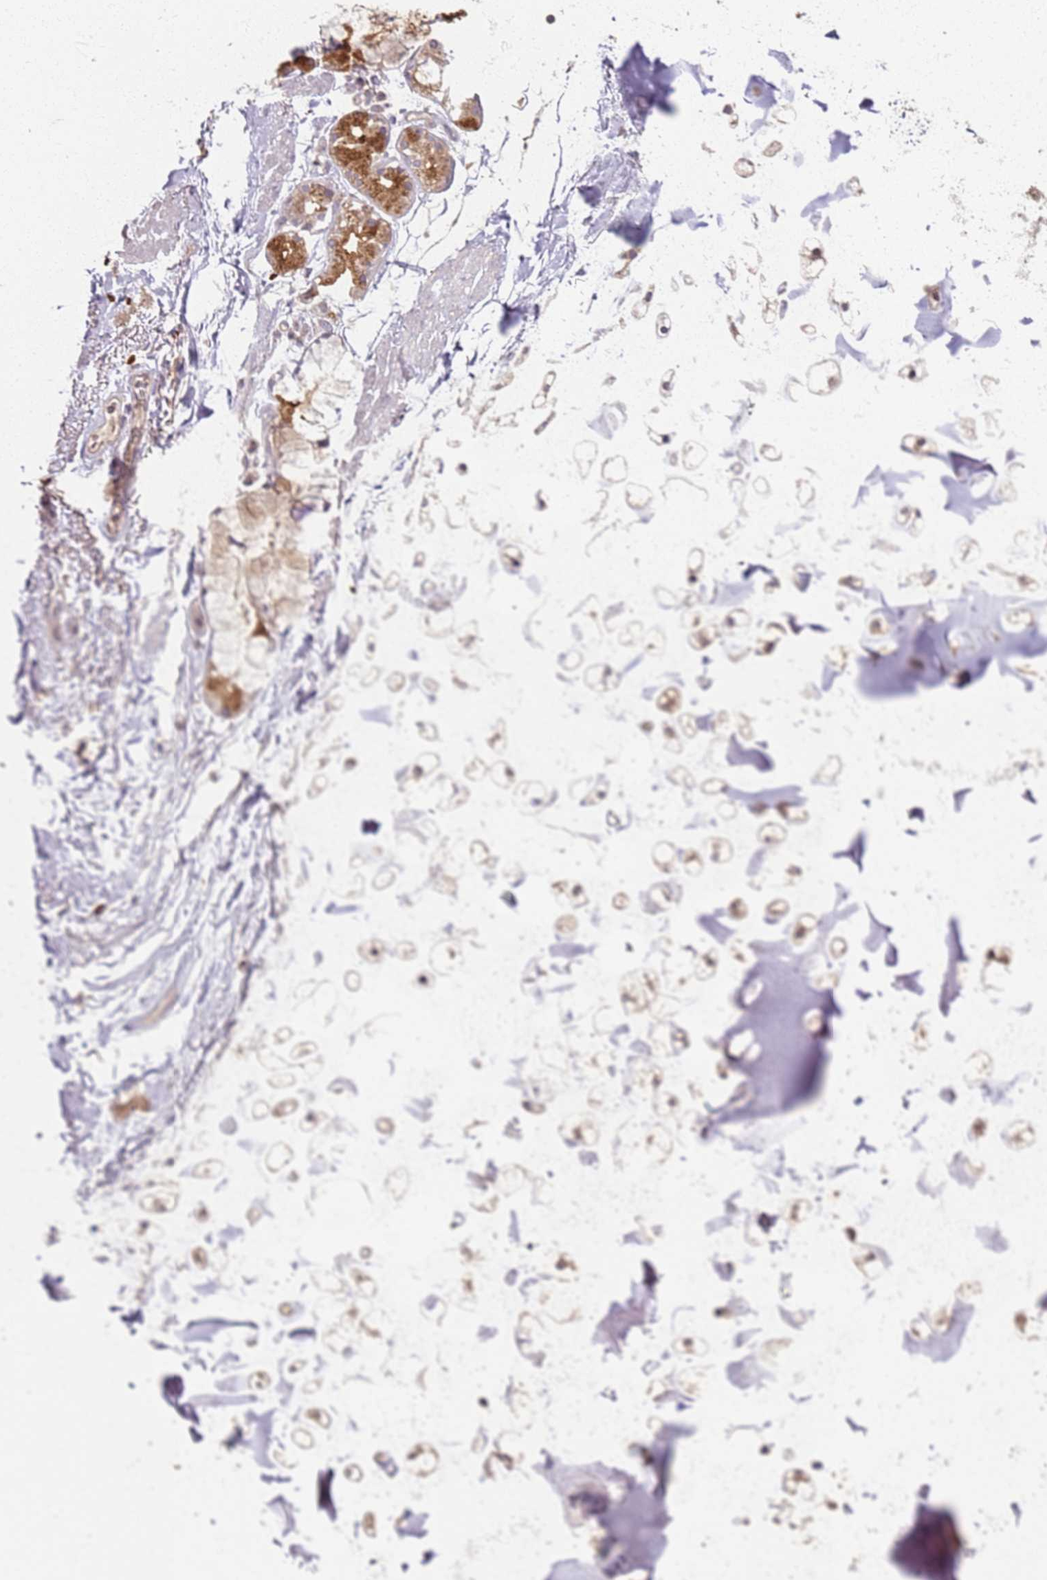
{"staining": {"intensity": "negative", "quantity": "none", "location": "none"}, "tissue": "adipose tissue", "cell_type": "Adipocytes", "image_type": "normal", "snomed": [{"axis": "morphology", "description": "Normal tissue, NOS"}, {"axis": "topography", "description": "Lymph node"}, {"axis": "topography", "description": "Bronchus"}], "caption": "An immunohistochemistry photomicrograph of normal adipose tissue is shown. There is no staining in adipocytes of adipose tissue.", "gene": "CCDC168", "patient": {"sex": "male", "age": 63}}